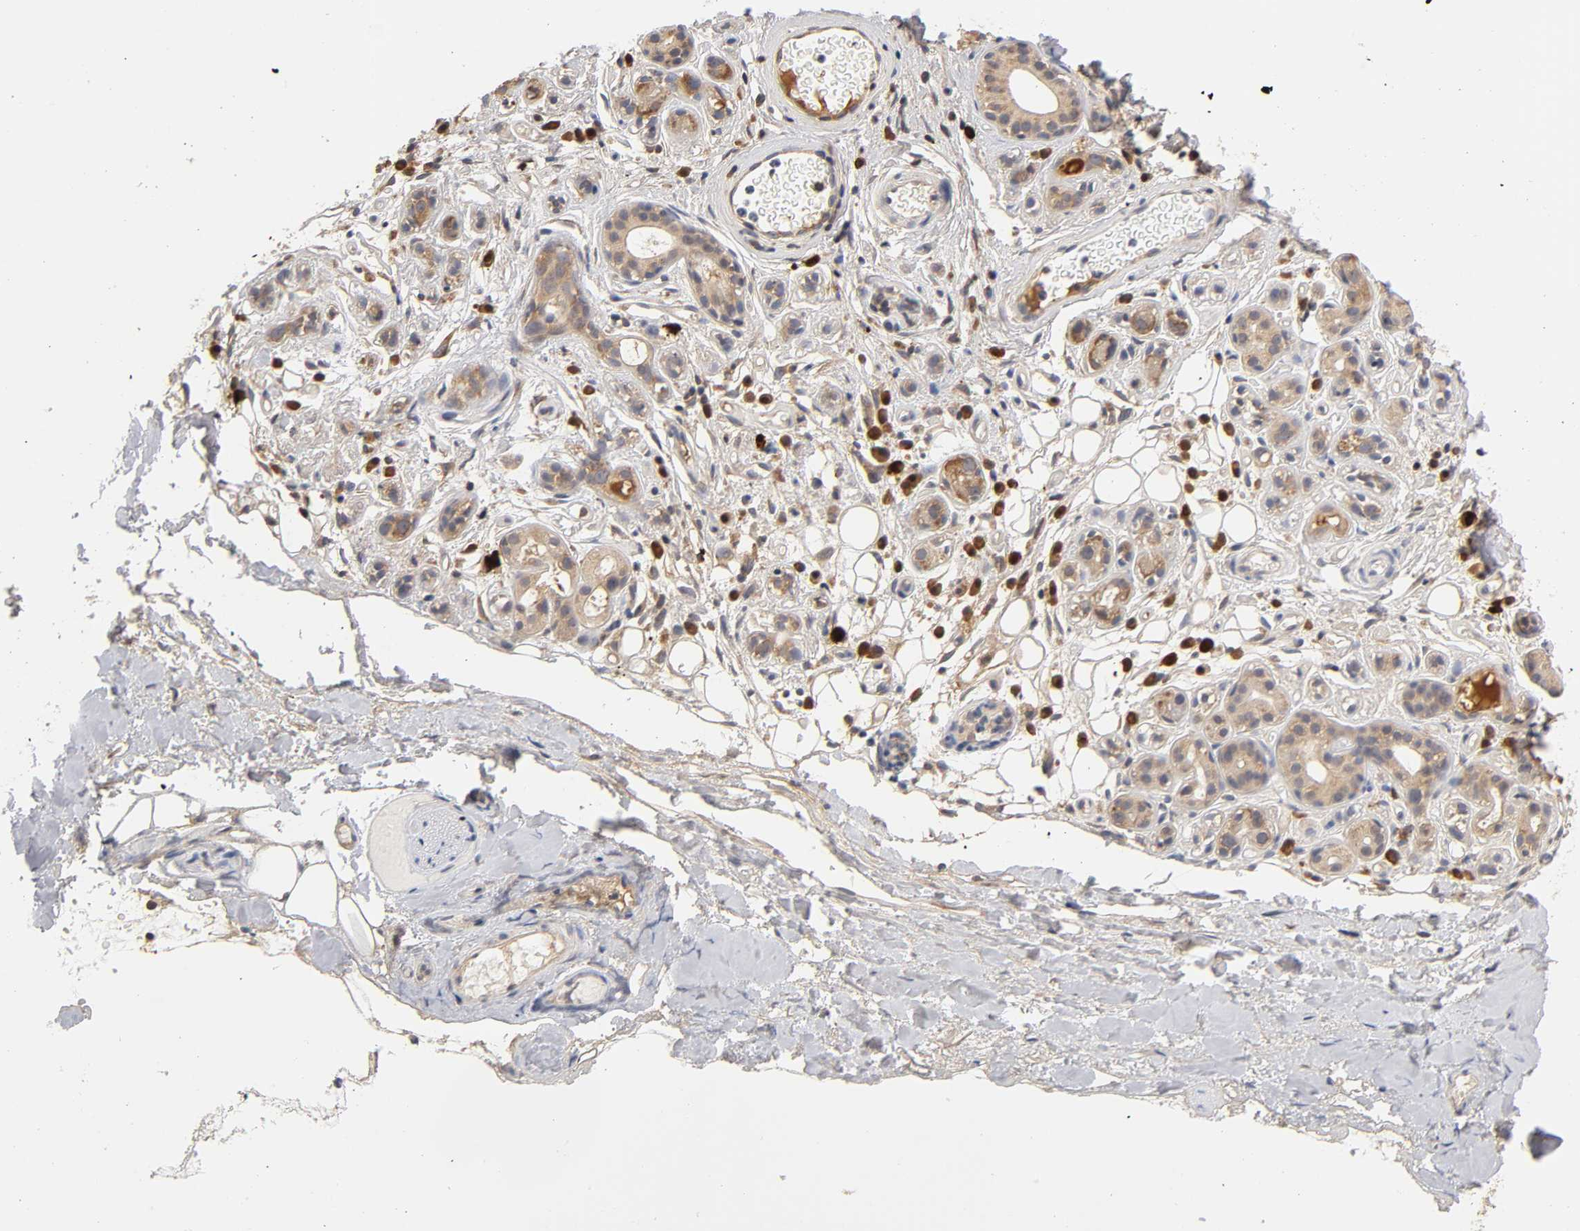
{"staining": {"intensity": "strong", "quantity": ">75%", "location": "cytoplasmic/membranous"}, "tissue": "salivary gland", "cell_type": "Glandular cells", "image_type": "normal", "snomed": [{"axis": "morphology", "description": "Normal tissue, NOS"}, {"axis": "topography", "description": "Salivary gland"}], "caption": "Salivary gland stained with DAB immunohistochemistry (IHC) reveals high levels of strong cytoplasmic/membranous staining in about >75% of glandular cells. Nuclei are stained in blue.", "gene": "RPS29", "patient": {"sex": "male", "age": 54}}